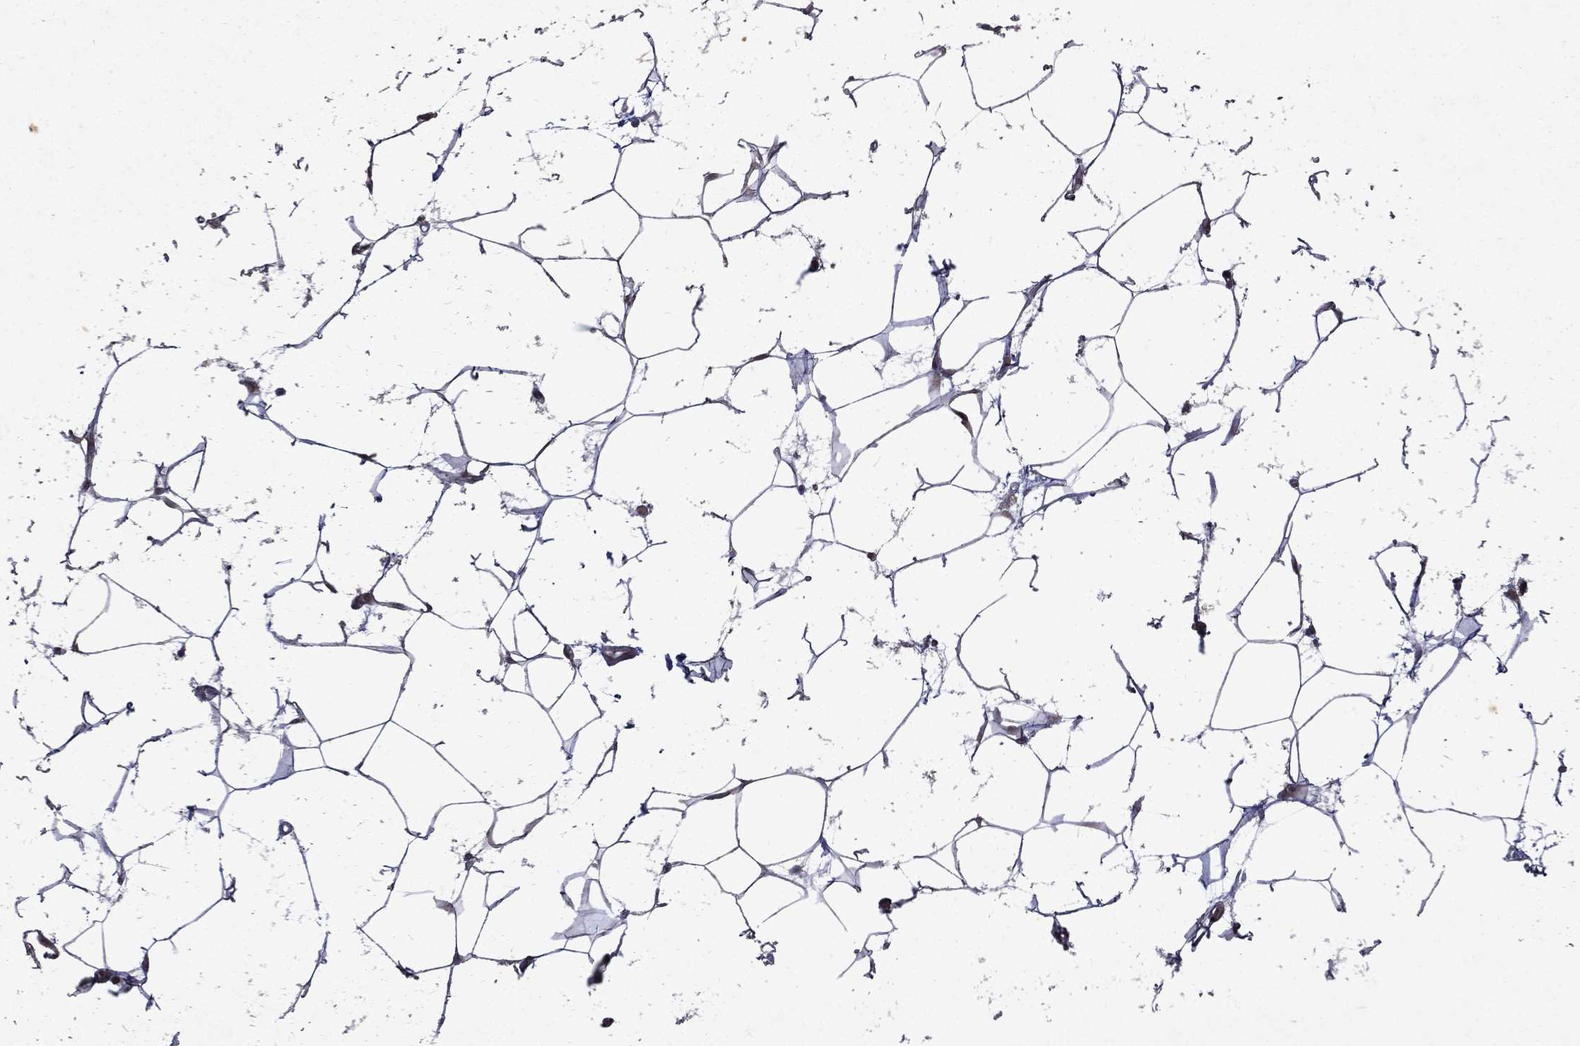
{"staining": {"intensity": "negative", "quantity": "none", "location": "none"}, "tissue": "adipose tissue", "cell_type": "Adipocytes", "image_type": "normal", "snomed": [{"axis": "morphology", "description": "Normal tissue, NOS"}, {"axis": "topography", "description": "Breast"}], "caption": "Histopathology image shows no significant protein expression in adipocytes of normal adipose tissue. (DAB (3,3'-diaminobenzidine) IHC with hematoxylin counter stain).", "gene": "MTAP", "patient": {"sex": "female", "age": 49}}